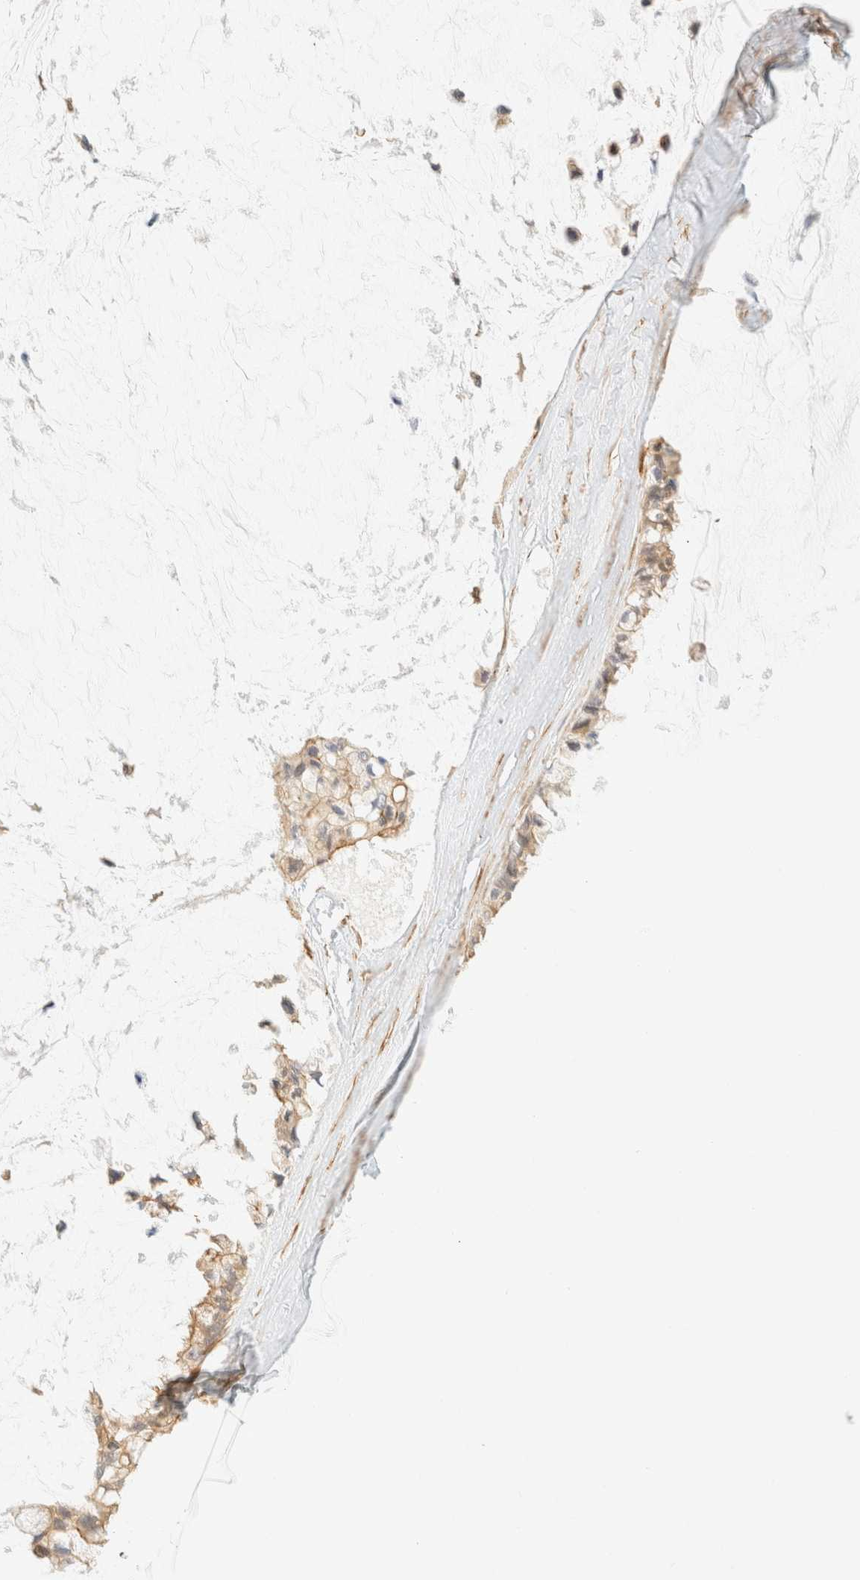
{"staining": {"intensity": "weak", "quantity": ">75%", "location": "cytoplasmic/membranous"}, "tissue": "ovarian cancer", "cell_type": "Tumor cells", "image_type": "cancer", "snomed": [{"axis": "morphology", "description": "Cystadenocarcinoma, mucinous, NOS"}, {"axis": "topography", "description": "Ovary"}], "caption": "IHC image of neoplastic tissue: ovarian mucinous cystadenocarcinoma stained using IHC demonstrates low levels of weak protein expression localized specifically in the cytoplasmic/membranous of tumor cells, appearing as a cytoplasmic/membranous brown color.", "gene": "OTOP2", "patient": {"sex": "female", "age": 39}}